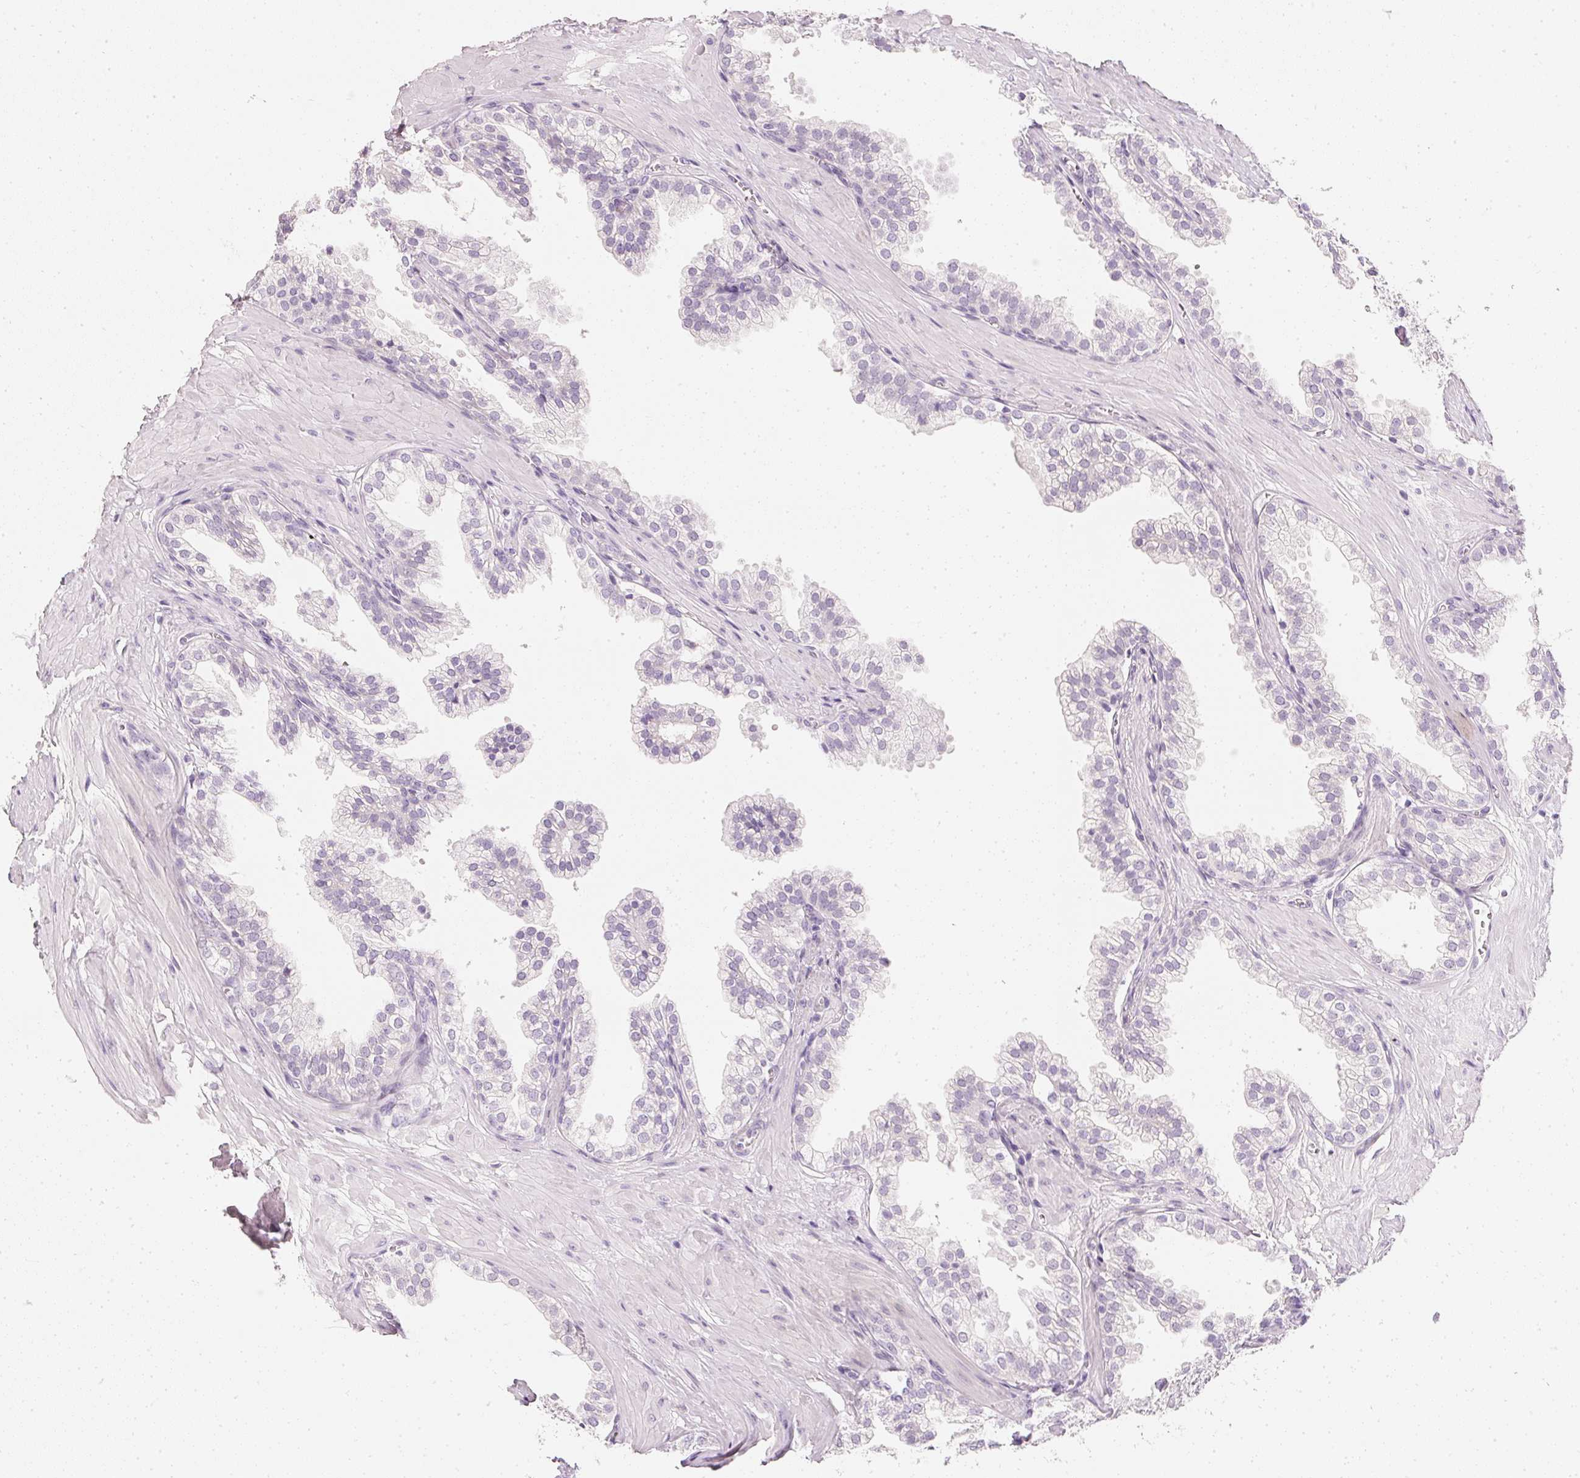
{"staining": {"intensity": "negative", "quantity": "none", "location": "none"}, "tissue": "prostate", "cell_type": "Glandular cells", "image_type": "normal", "snomed": [{"axis": "morphology", "description": "Normal tissue, NOS"}, {"axis": "topography", "description": "Prostate"}, {"axis": "topography", "description": "Peripheral nerve tissue"}], "caption": "A high-resolution photomicrograph shows immunohistochemistry (IHC) staining of benign prostate, which exhibits no significant expression in glandular cells.", "gene": "ELAVL3", "patient": {"sex": "male", "age": 55}}